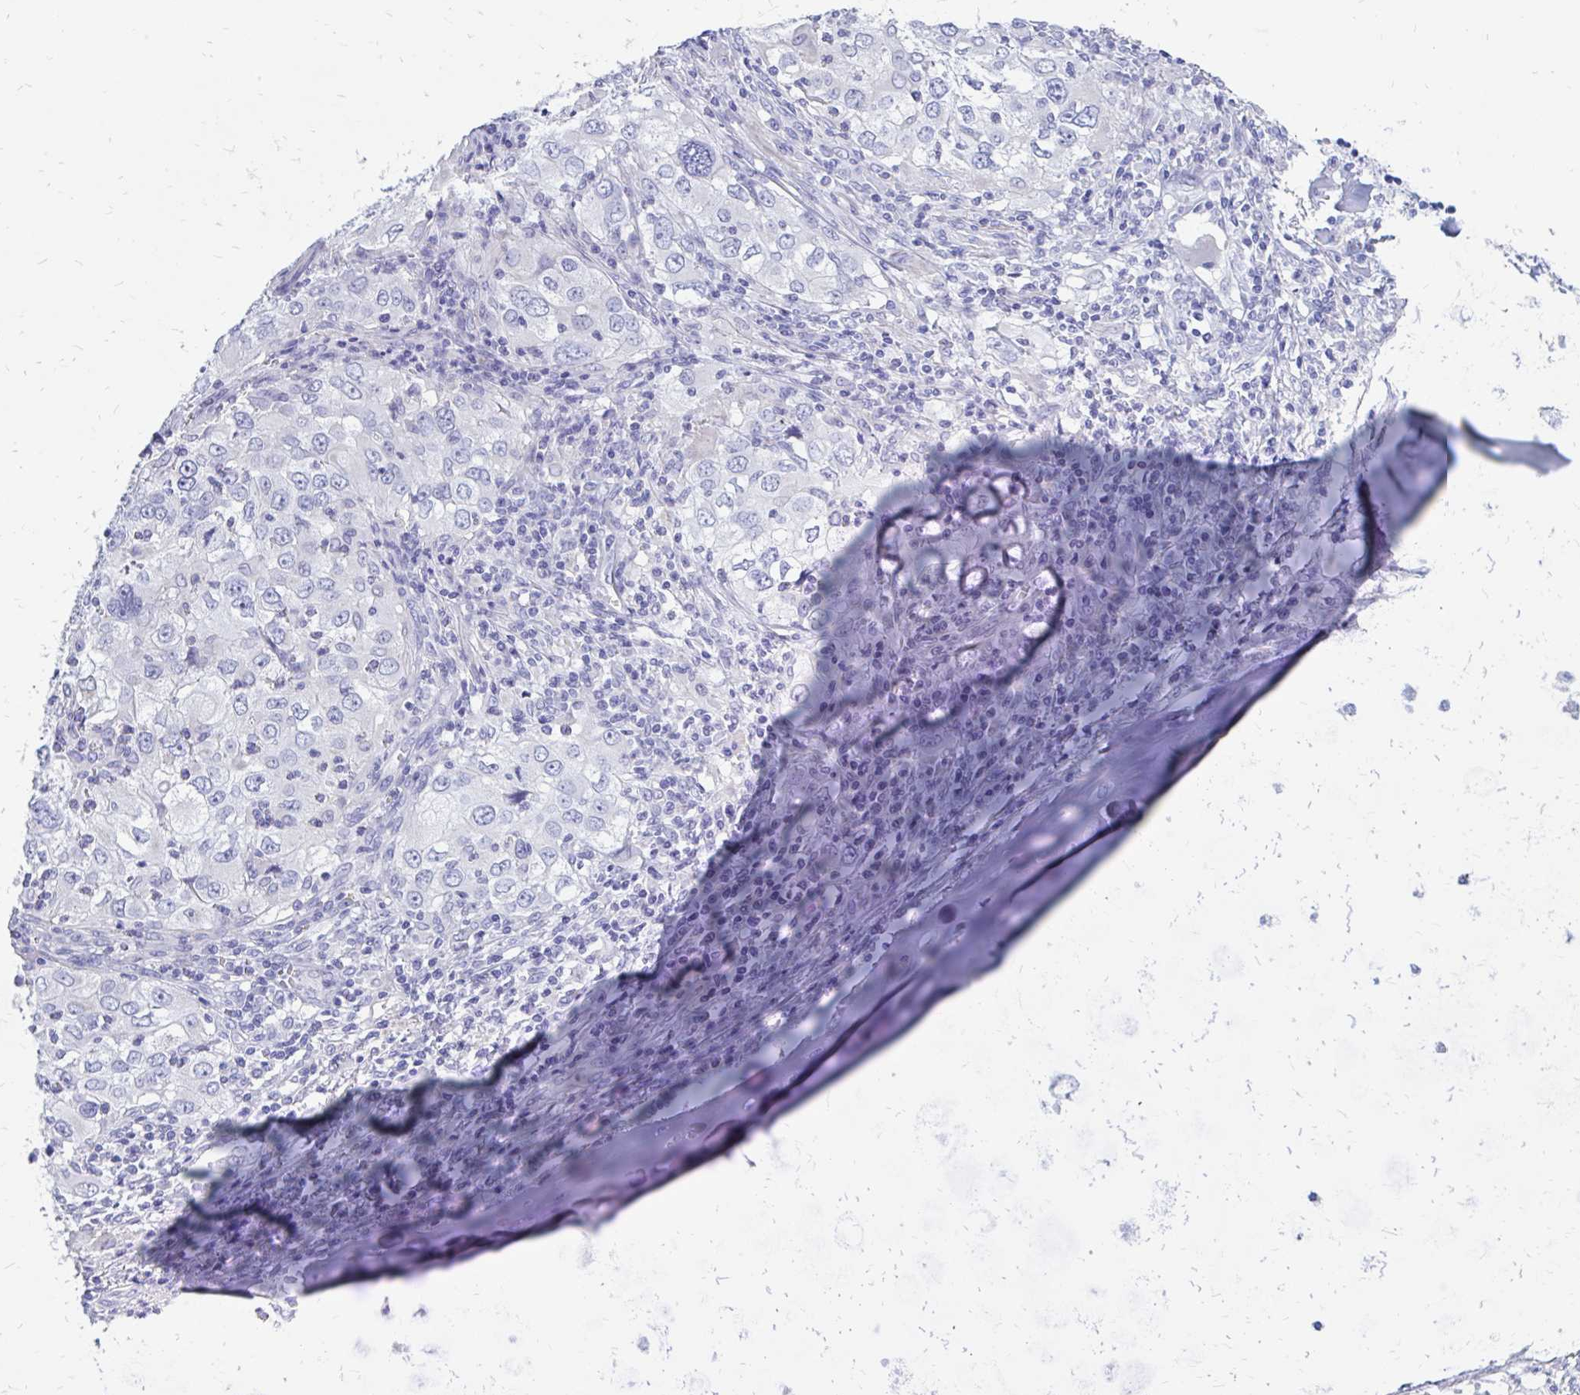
{"staining": {"intensity": "negative", "quantity": "none", "location": "none"}, "tissue": "lung cancer", "cell_type": "Tumor cells", "image_type": "cancer", "snomed": [{"axis": "morphology", "description": "Adenocarcinoma, NOS"}, {"axis": "morphology", "description": "Adenocarcinoma, metastatic, NOS"}, {"axis": "topography", "description": "Lymph node"}, {"axis": "topography", "description": "Lung"}], "caption": "There is no significant positivity in tumor cells of metastatic adenocarcinoma (lung). Nuclei are stained in blue.", "gene": "IGSF5", "patient": {"sex": "female", "age": 42}}